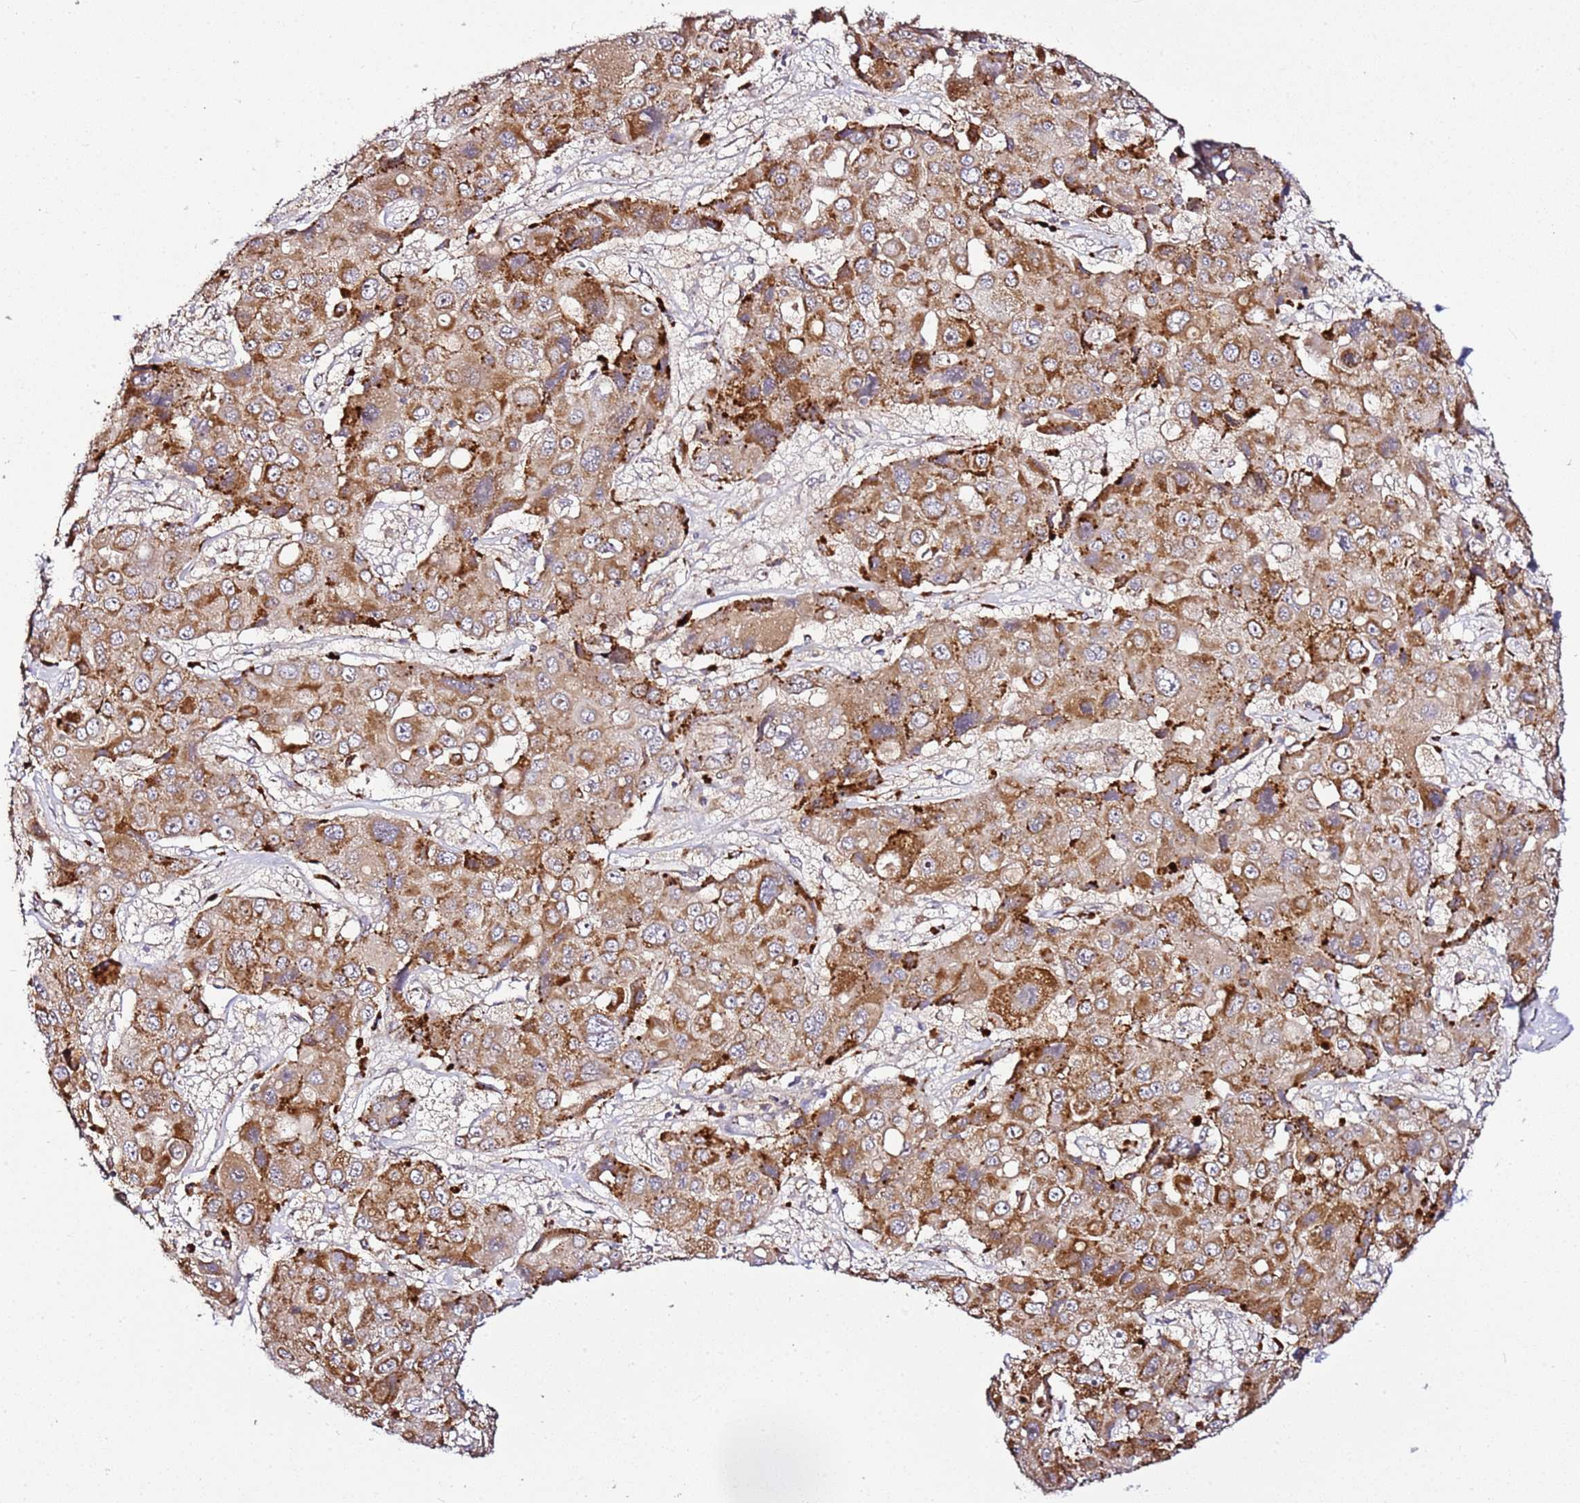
{"staining": {"intensity": "strong", "quantity": "25%-75%", "location": "cytoplasmic/membranous"}, "tissue": "liver cancer", "cell_type": "Tumor cells", "image_type": "cancer", "snomed": [{"axis": "morphology", "description": "Cholangiocarcinoma"}, {"axis": "topography", "description": "Liver"}], "caption": "Human liver cancer stained with a brown dye exhibits strong cytoplasmic/membranous positive positivity in approximately 25%-75% of tumor cells.", "gene": "PVRIG", "patient": {"sex": "male", "age": 67}}